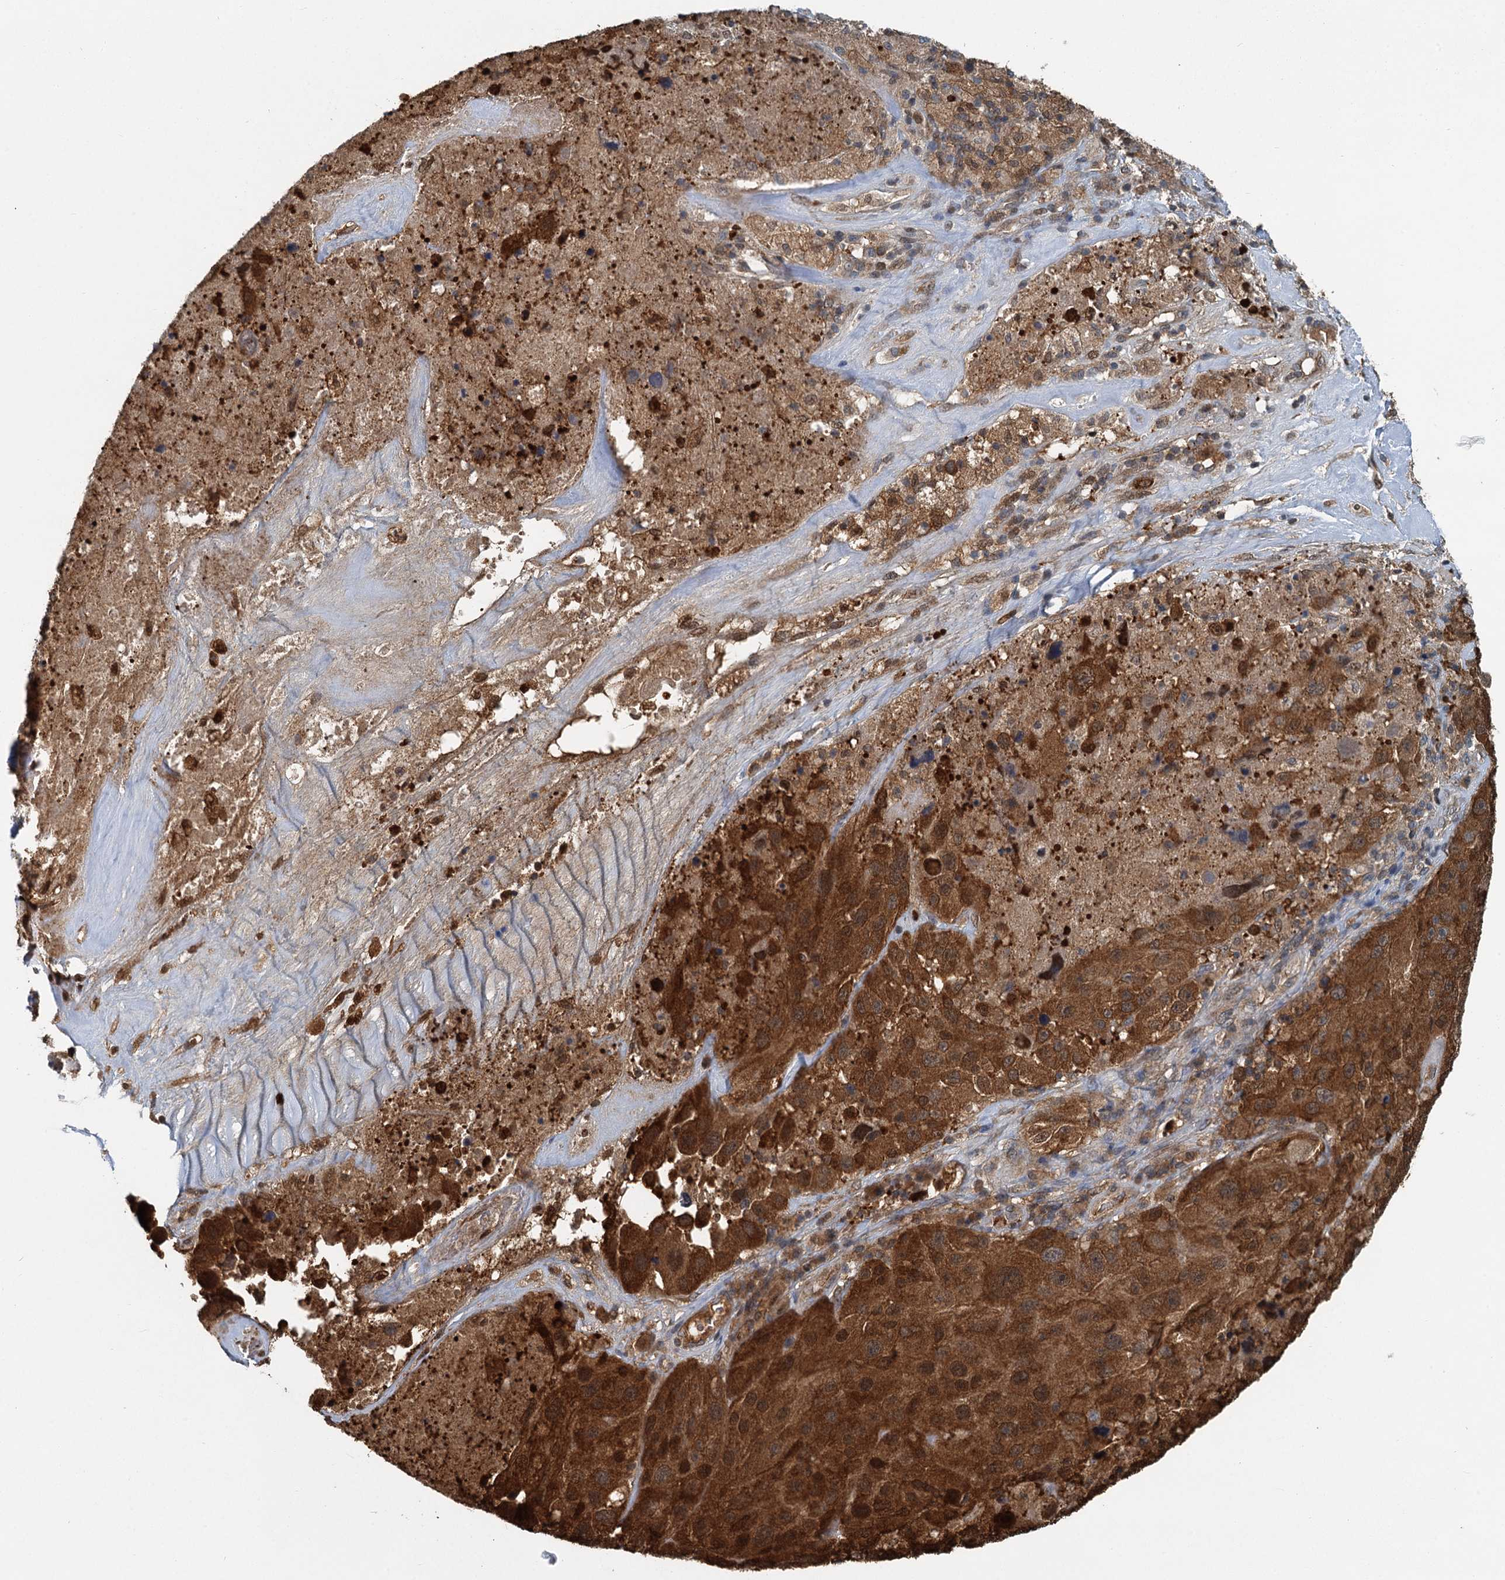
{"staining": {"intensity": "strong", "quantity": ">75%", "location": "cytoplasmic/membranous"}, "tissue": "melanoma", "cell_type": "Tumor cells", "image_type": "cancer", "snomed": [{"axis": "morphology", "description": "Malignant melanoma, Metastatic site"}, {"axis": "topography", "description": "Lymph node"}], "caption": "High-magnification brightfield microscopy of melanoma stained with DAB (3,3'-diaminobenzidine) (brown) and counterstained with hematoxylin (blue). tumor cells exhibit strong cytoplasmic/membranous expression is seen in approximately>75% of cells. (IHC, brightfield microscopy, high magnification).", "gene": "GPI", "patient": {"sex": "male", "age": 62}}